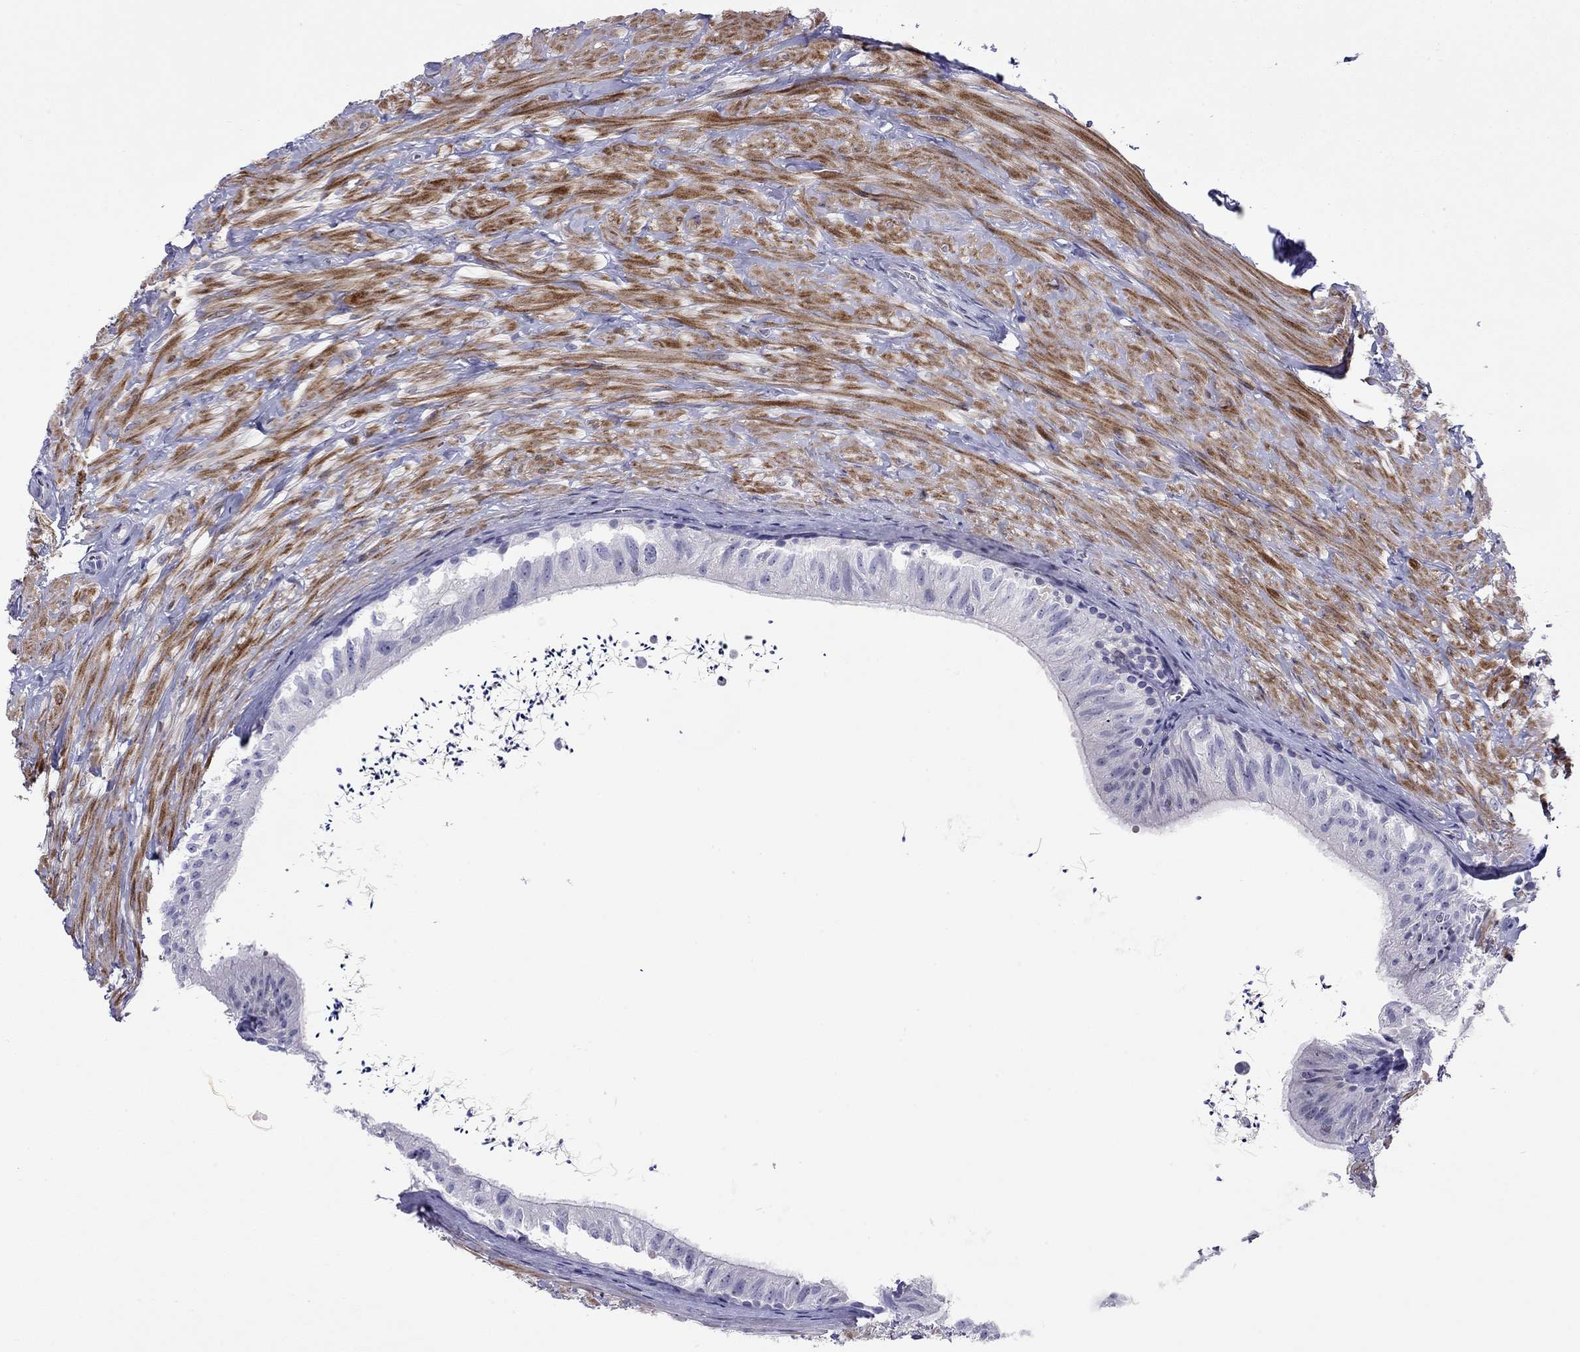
{"staining": {"intensity": "negative", "quantity": "none", "location": "none"}, "tissue": "epididymis", "cell_type": "Glandular cells", "image_type": "normal", "snomed": [{"axis": "morphology", "description": "Normal tissue, NOS"}, {"axis": "topography", "description": "Epididymis"}], "caption": "This is a image of immunohistochemistry staining of benign epididymis, which shows no staining in glandular cells. The staining is performed using DAB brown chromogen with nuclei counter-stained in using hematoxylin.", "gene": "CMYA5", "patient": {"sex": "male", "age": 32}}